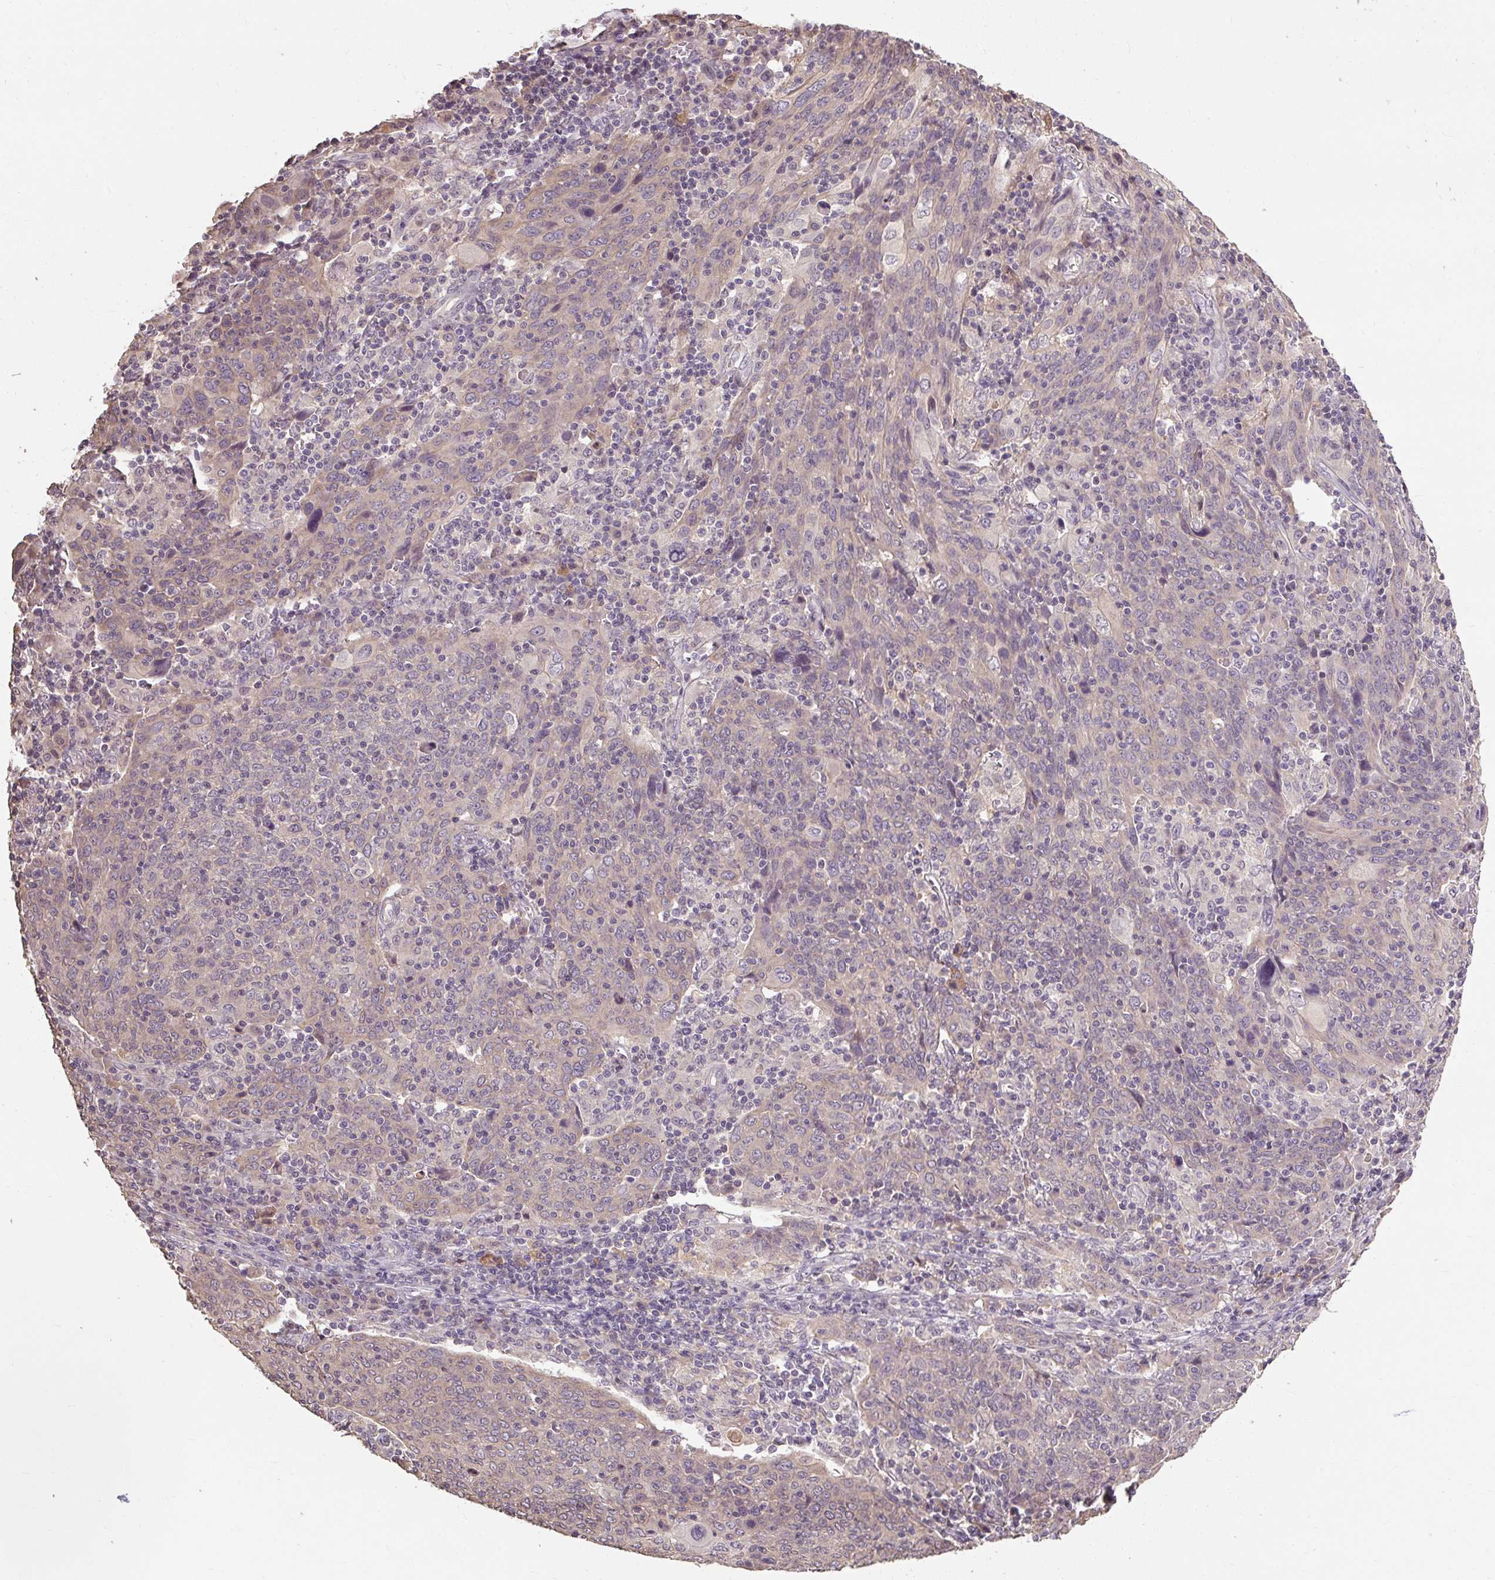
{"staining": {"intensity": "weak", "quantity": "<25%", "location": "cytoplasmic/membranous"}, "tissue": "cervical cancer", "cell_type": "Tumor cells", "image_type": "cancer", "snomed": [{"axis": "morphology", "description": "Squamous cell carcinoma, NOS"}, {"axis": "topography", "description": "Cervix"}], "caption": "An immunohistochemistry (IHC) micrograph of squamous cell carcinoma (cervical) is shown. There is no staining in tumor cells of squamous cell carcinoma (cervical).", "gene": "CFAP65", "patient": {"sex": "female", "age": 67}}